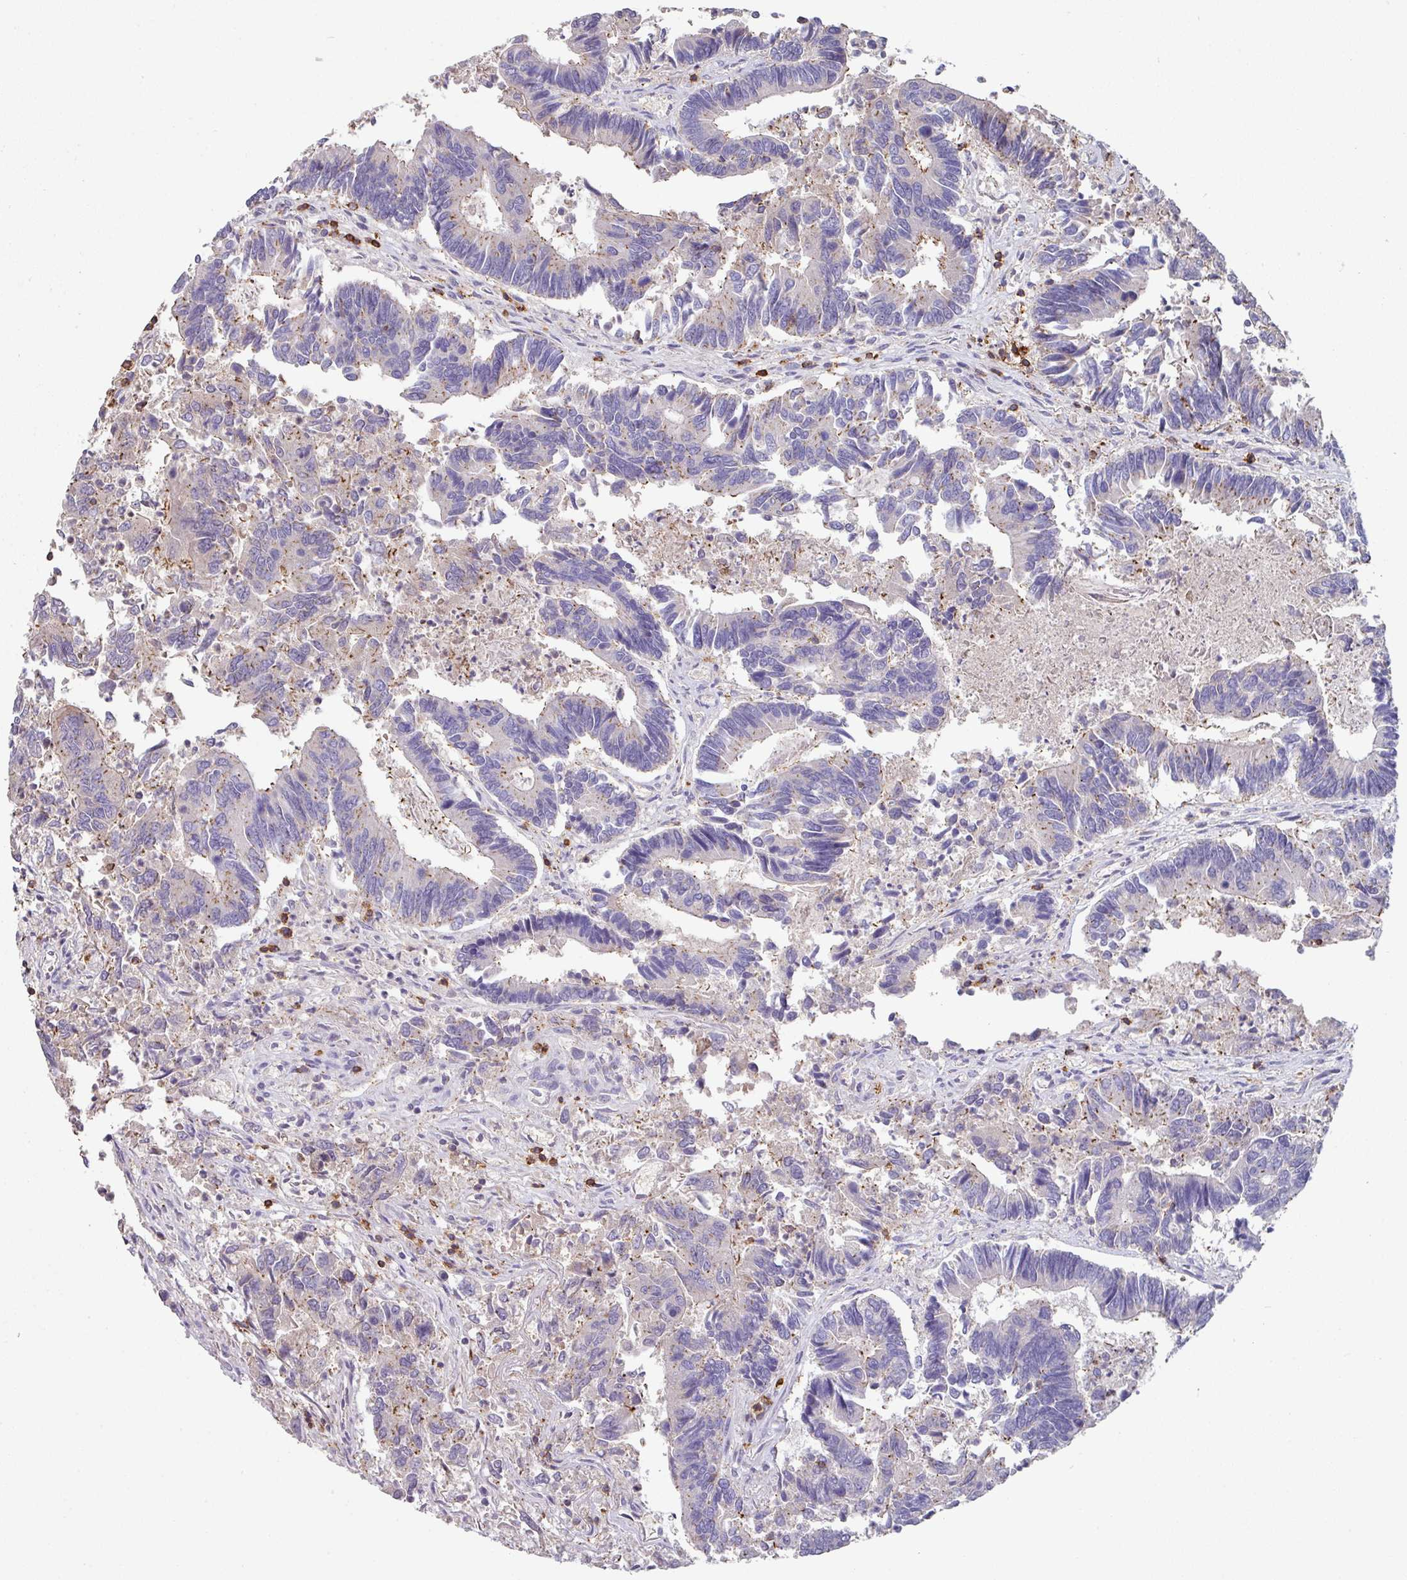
{"staining": {"intensity": "weak", "quantity": "<25%", "location": "cytoplasmic/membranous"}, "tissue": "colorectal cancer", "cell_type": "Tumor cells", "image_type": "cancer", "snomed": [{"axis": "morphology", "description": "Adenocarcinoma, NOS"}, {"axis": "topography", "description": "Colon"}], "caption": "A histopathology image of colorectal cancer stained for a protein displays no brown staining in tumor cells.", "gene": "CD3G", "patient": {"sex": "female", "age": 67}}